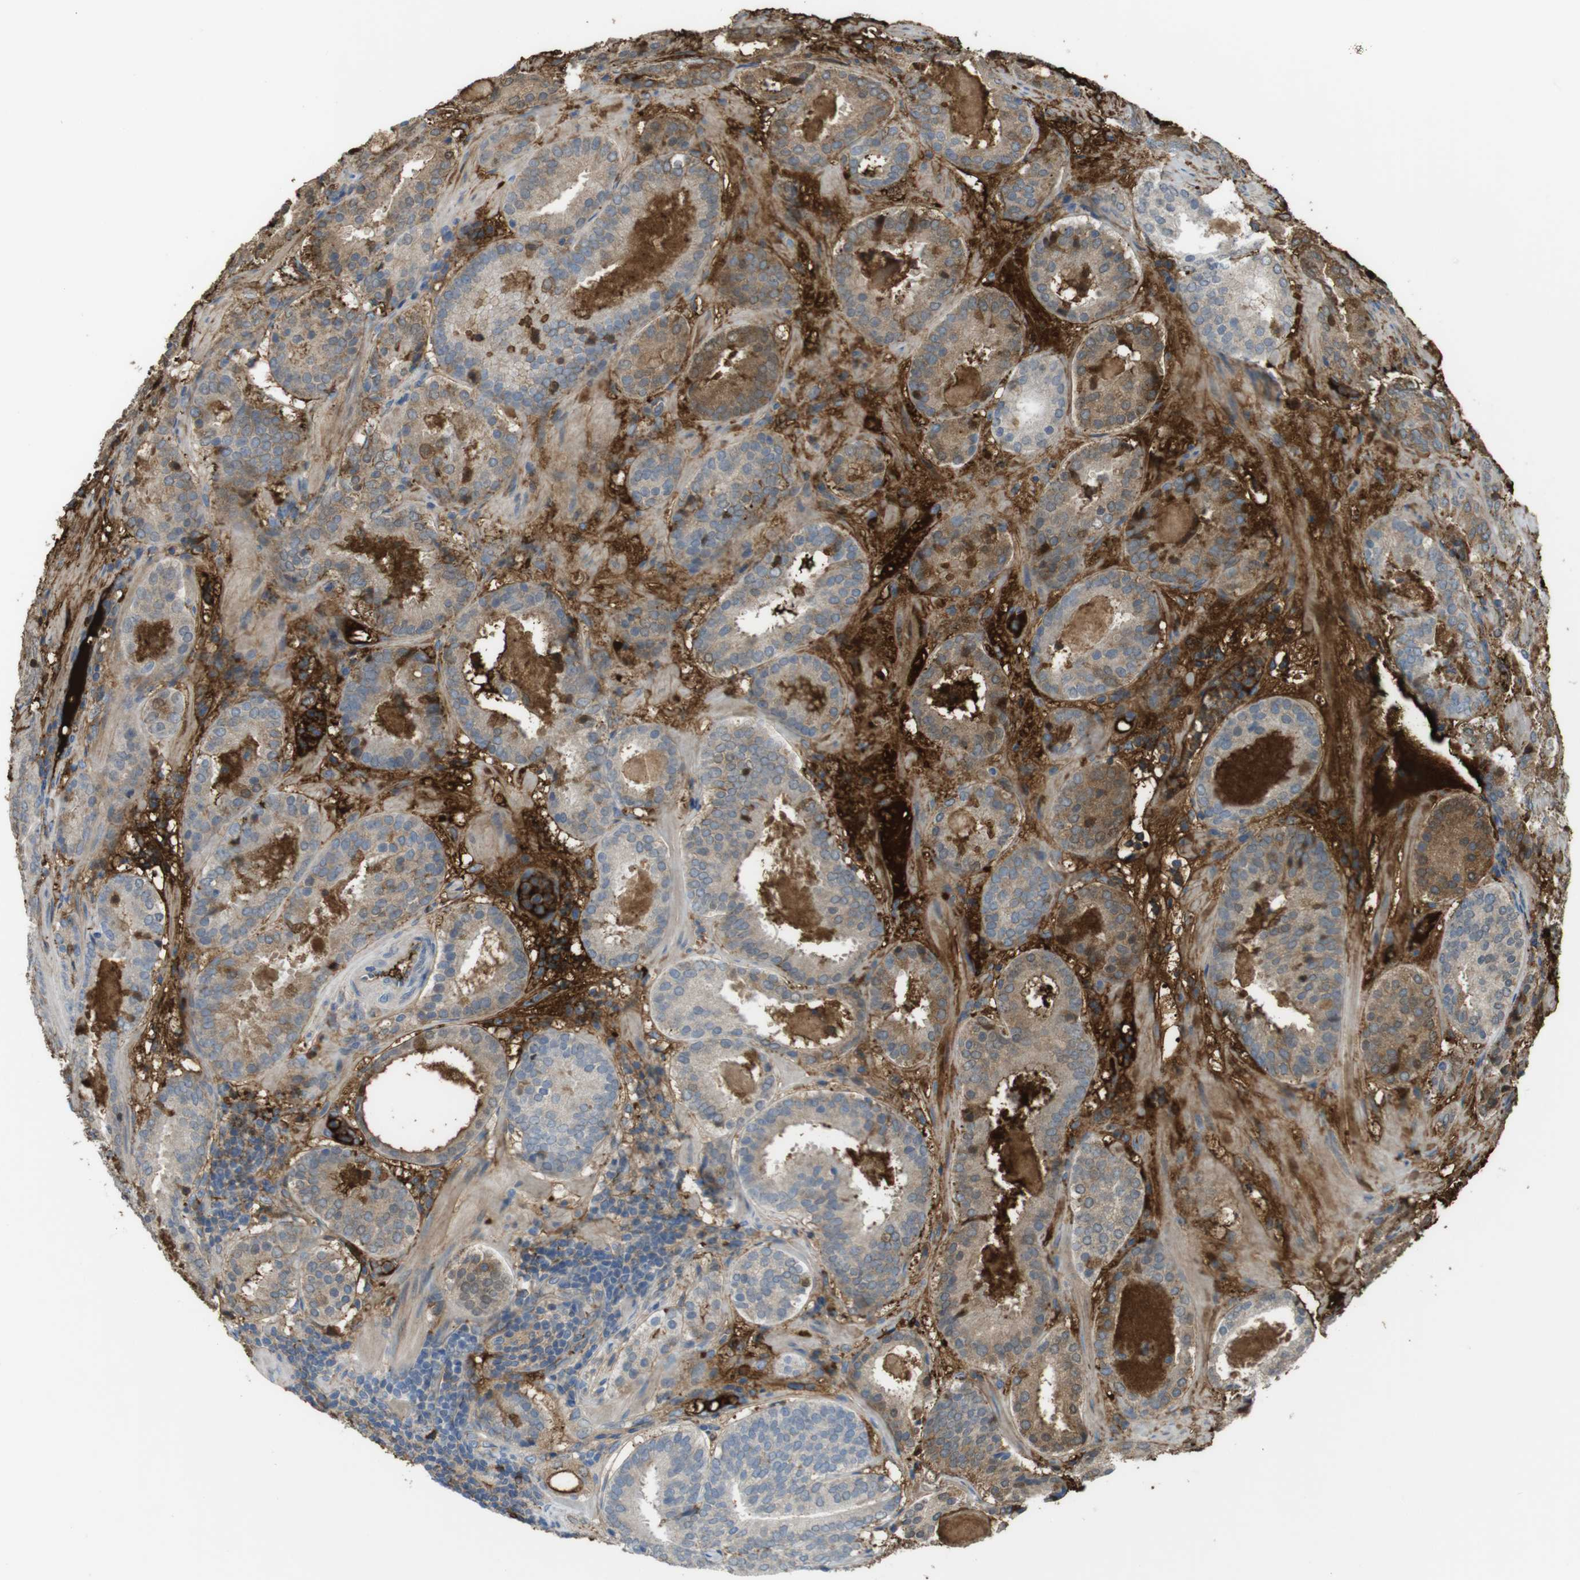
{"staining": {"intensity": "moderate", "quantity": "25%-75%", "location": "cytoplasmic/membranous"}, "tissue": "prostate cancer", "cell_type": "Tumor cells", "image_type": "cancer", "snomed": [{"axis": "morphology", "description": "Adenocarcinoma, Low grade"}, {"axis": "topography", "description": "Prostate"}], "caption": "Prostate cancer was stained to show a protein in brown. There is medium levels of moderate cytoplasmic/membranous positivity in about 25%-75% of tumor cells. (Stains: DAB (3,3'-diaminobenzidine) in brown, nuclei in blue, Microscopy: brightfield microscopy at high magnification).", "gene": "LTBP4", "patient": {"sex": "male", "age": 69}}